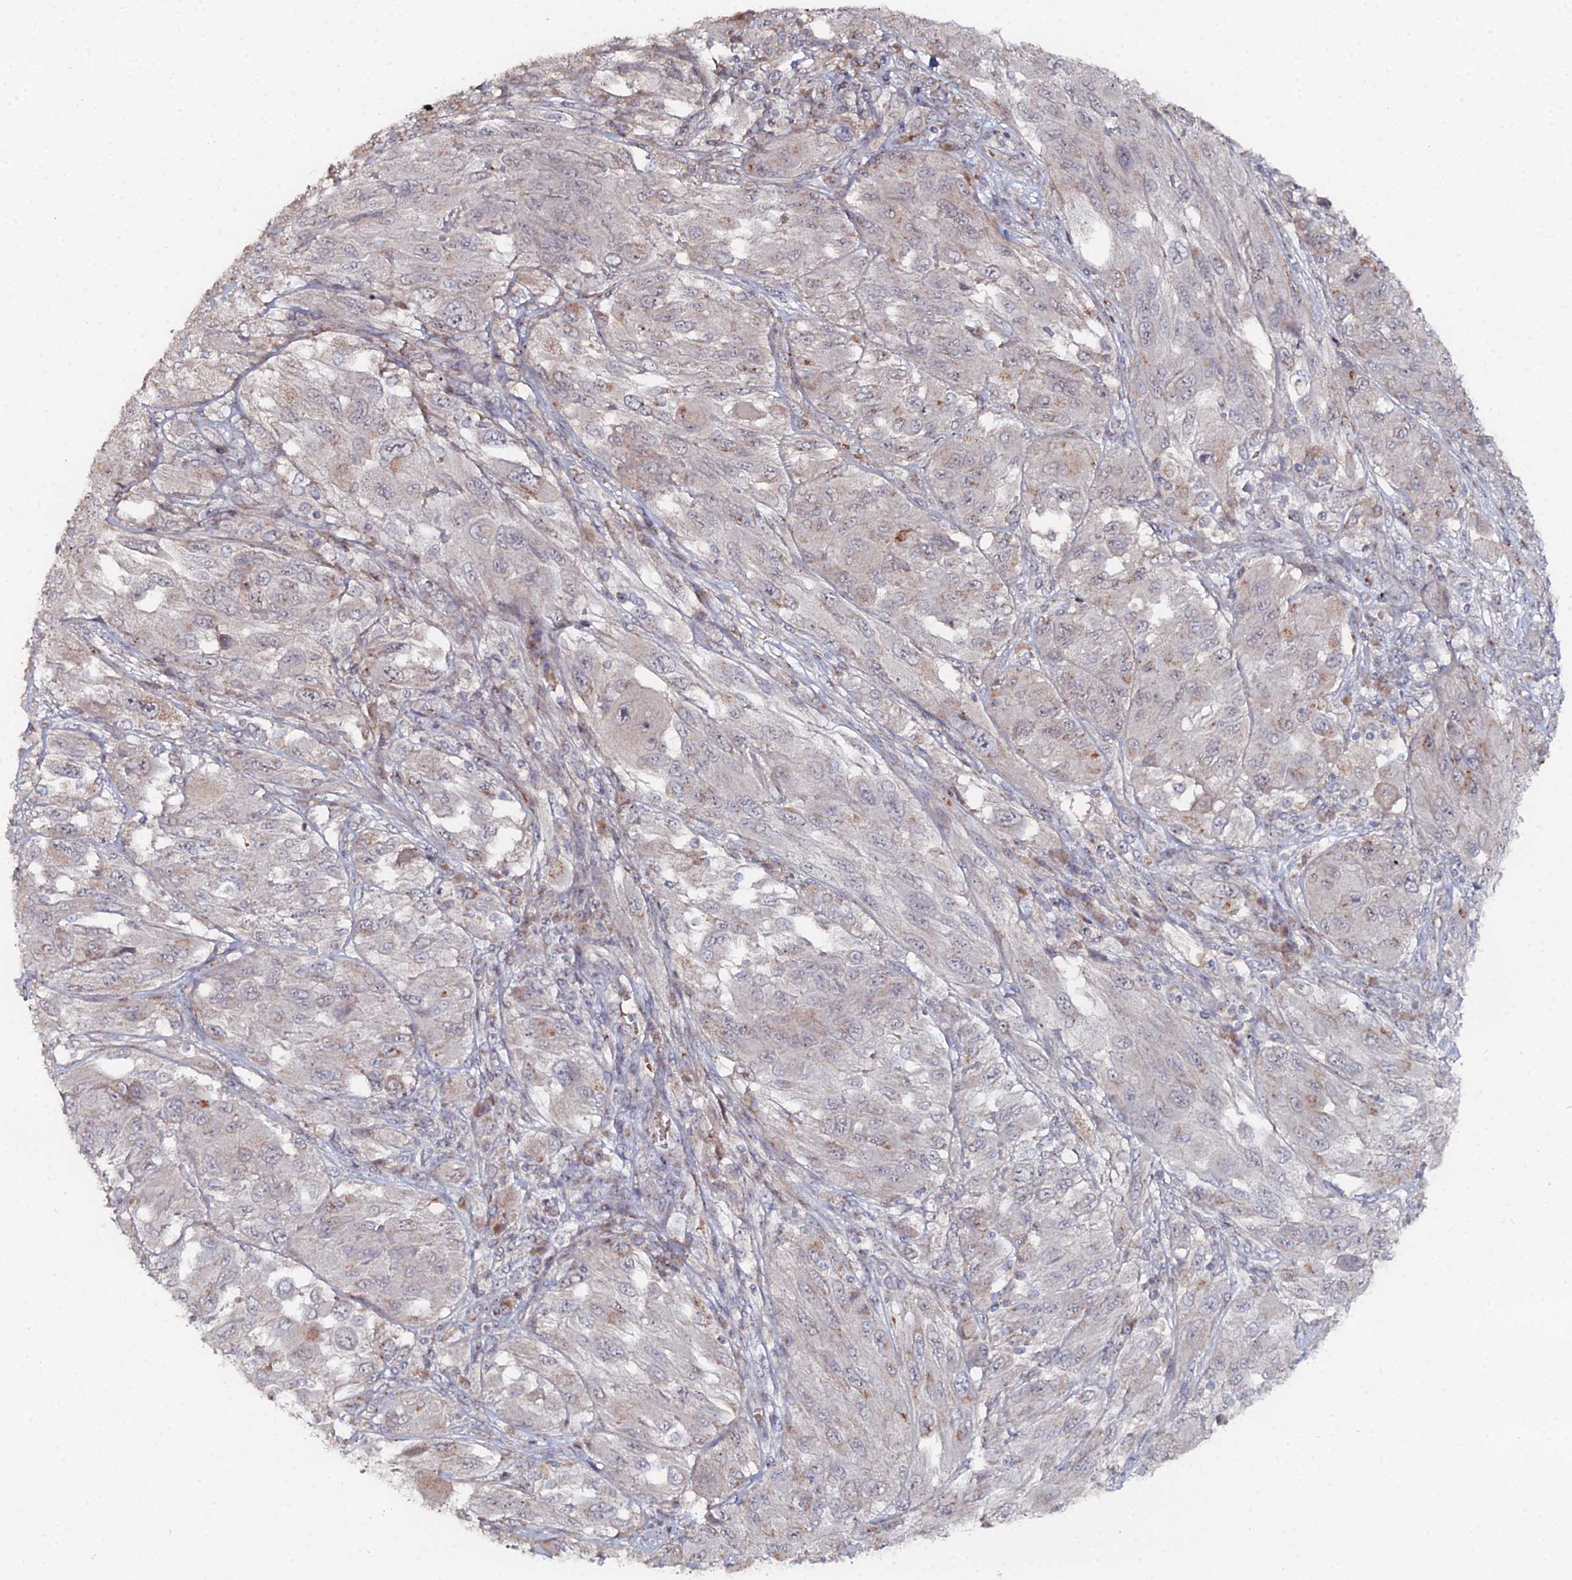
{"staining": {"intensity": "weak", "quantity": "<25%", "location": "cytoplasmic/membranous"}, "tissue": "melanoma", "cell_type": "Tumor cells", "image_type": "cancer", "snomed": [{"axis": "morphology", "description": "Malignant melanoma, NOS"}, {"axis": "topography", "description": "Skin"}], "caption": "The photomicrograph exhibits no staining of tumor cells in malignant melanoma.", "gene": "SGMS1", "patient": {"sex": "female", "age": 91}}